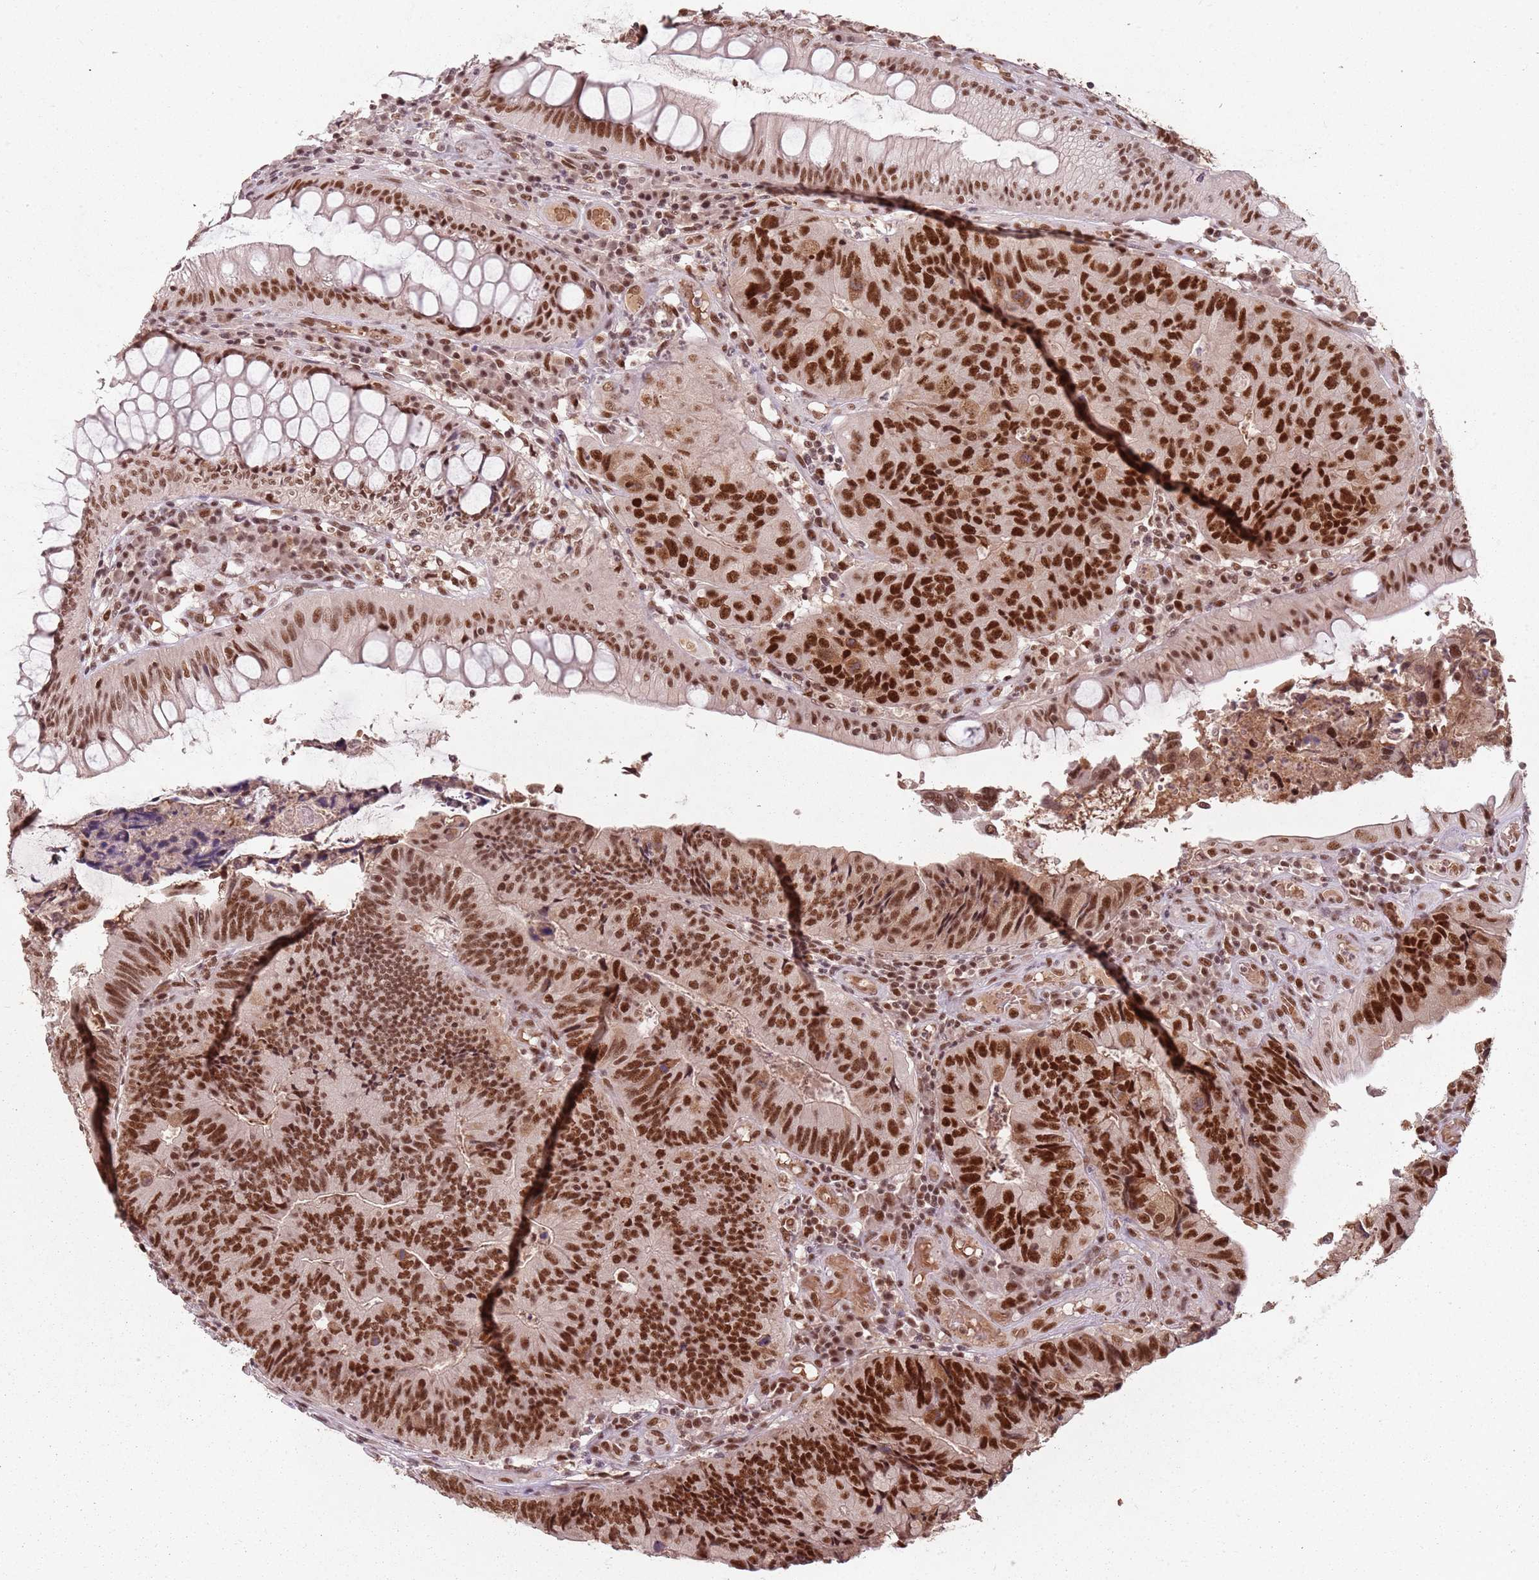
{"staining": {"intensity": "strong", "quantity": ">75%", "location": "nuclear"}, "tissue": "colorectal cancer", "cell_type": "Tumor cells", "image_type": "cancer", "snomed": [{"axis": "morphology", "description": "Adenocarcinoma, NOS"}, {"axis": "topography", "description": "Colon"}], "caption": "Protein staining demonstrates strong nuclear staining in about >75% of tumor cells in colorectal adenocarcinoma.", "gene": "NCBP1", "patient": {"sex": "female", "age": 67}}